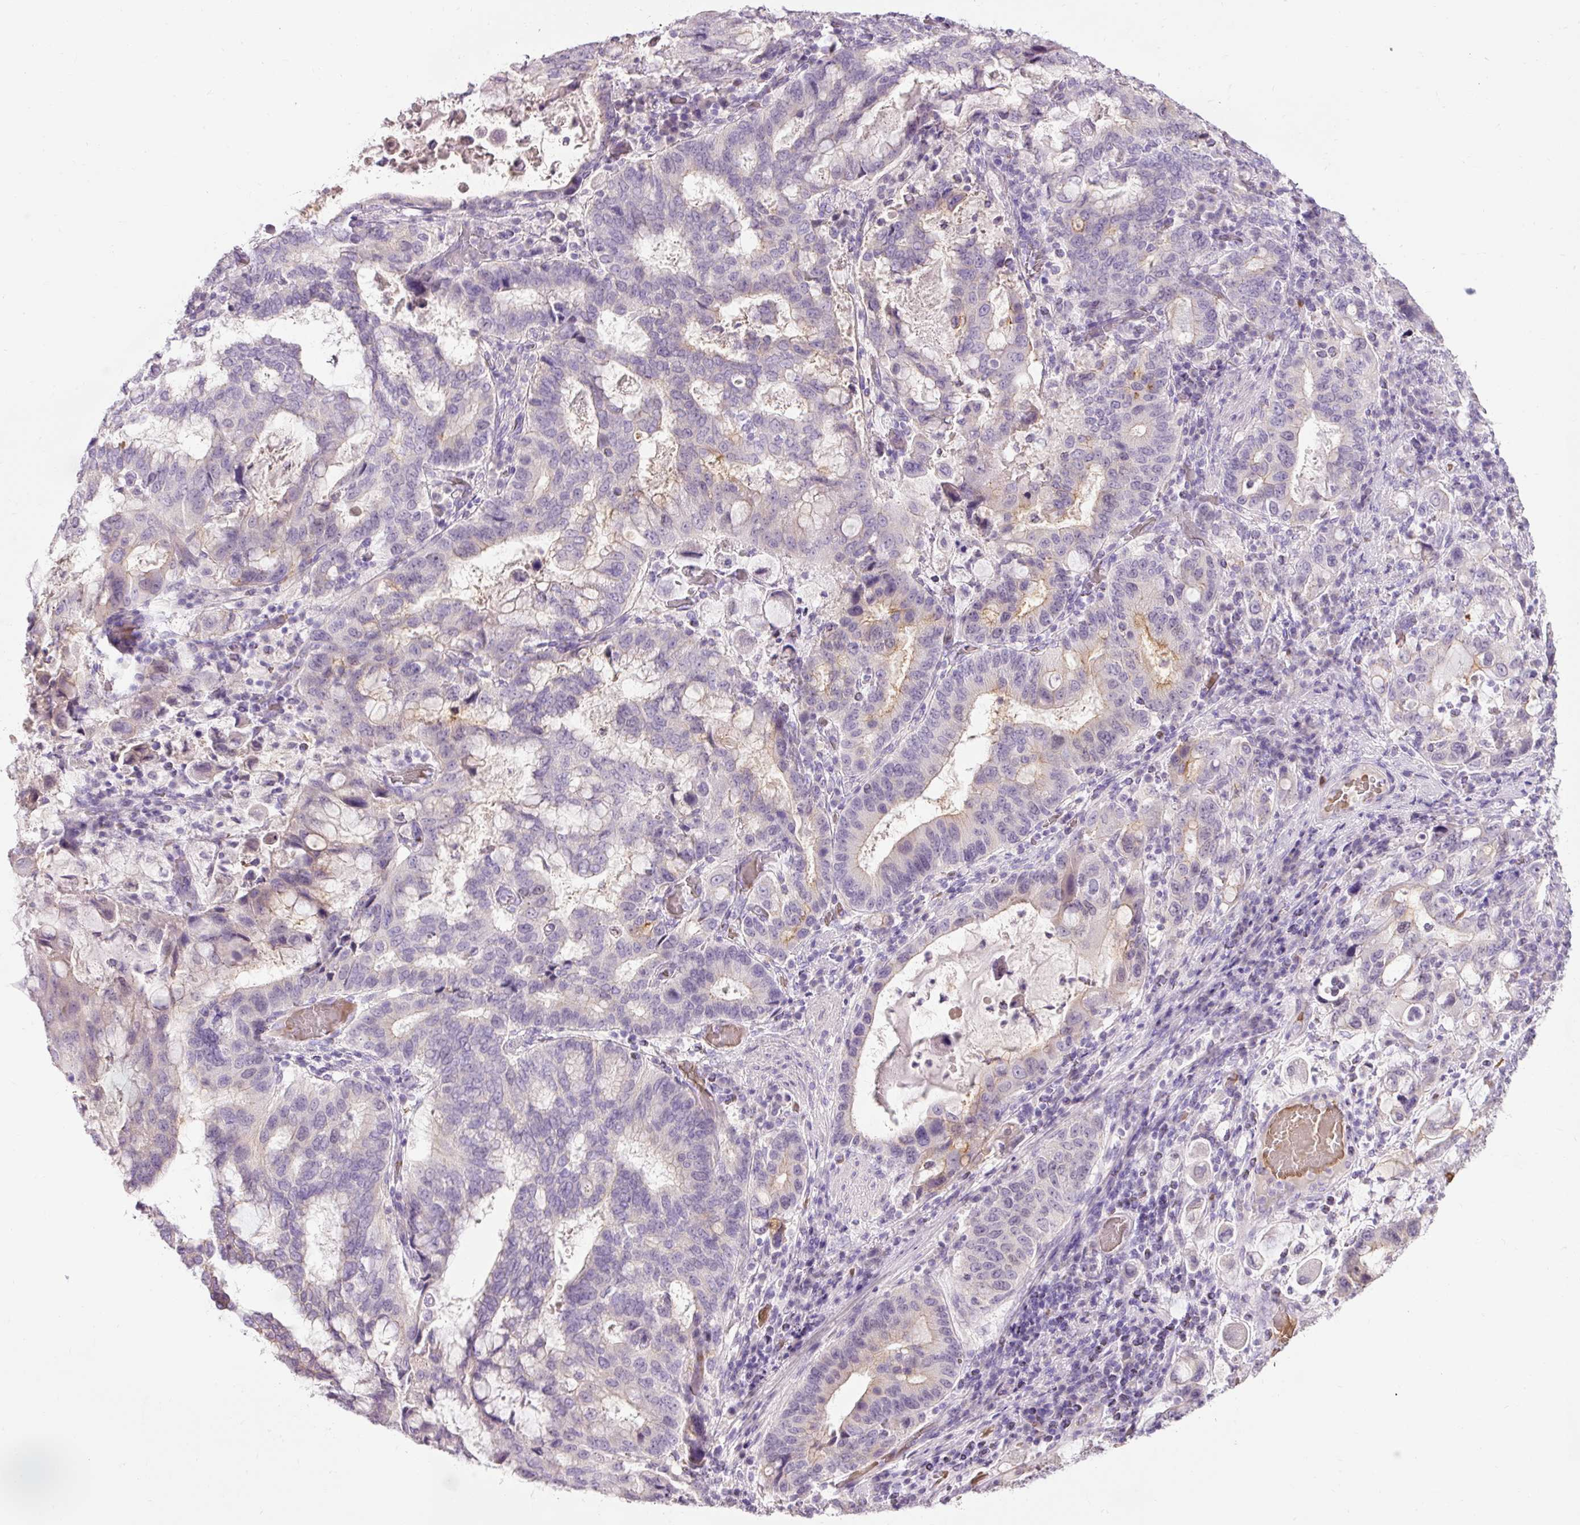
{"staining": {"intensity": "weak", "quantity": "<25%", "location": "cytoplasmic/membranous"}, "tissue": "stomach cancer", "cell_type": "Tumor cells", "image_type": "cancer", "snomed": [{"axis": "morphology", "description": "Adenocarcinoma, NOS"}, {"axis": "topography", "description": "Stomach, upper"}, {"axis": "topography", "description": "Stomach"}], "caption": "The histopathology image exhibits no significant staining in tumor cells of adenocarcinoma (stomach).", "gene": "DHRS11", "patient": {"sex": "male", "age": 62}}